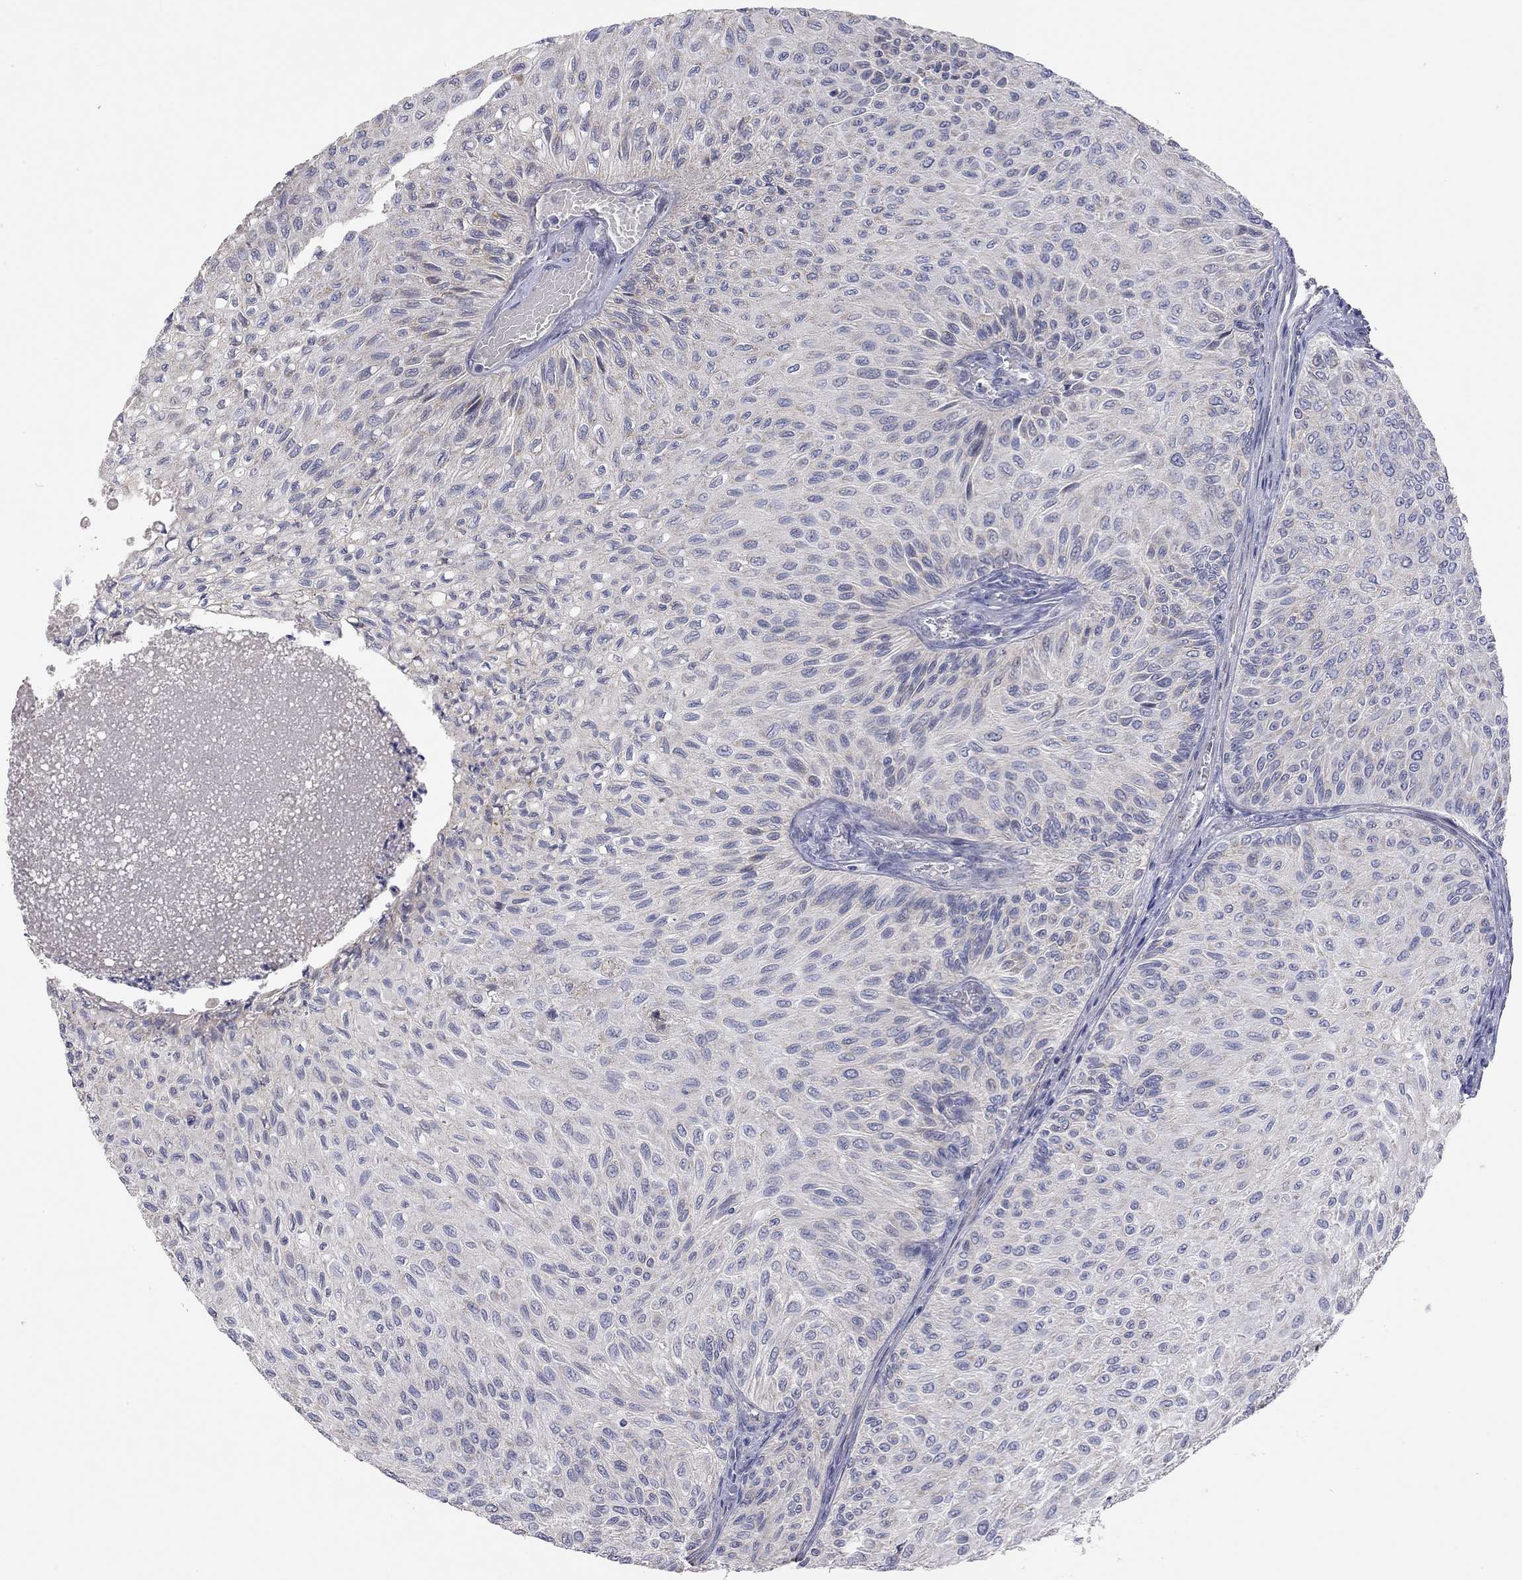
{"staining": {"intensity": "negative", "quantity": "none", "location": "none"}, "tissue": "urothelial cancer", "cell_type": "Tumor cells", "image_type": "cancer", "snomed": [{"axis": "morphology", "description": "Urothelial carcinoma, Low grade"}, {"axis": "topography", "description": "Urinary bladder"}], "caption": "DAB immunohistochemical staining of human urothelial carcinoma (low-grade) reveals no significant expression in tumor cells.", "gene": "PAPSS2", "patient": {"sex": "male", "age": 78}}